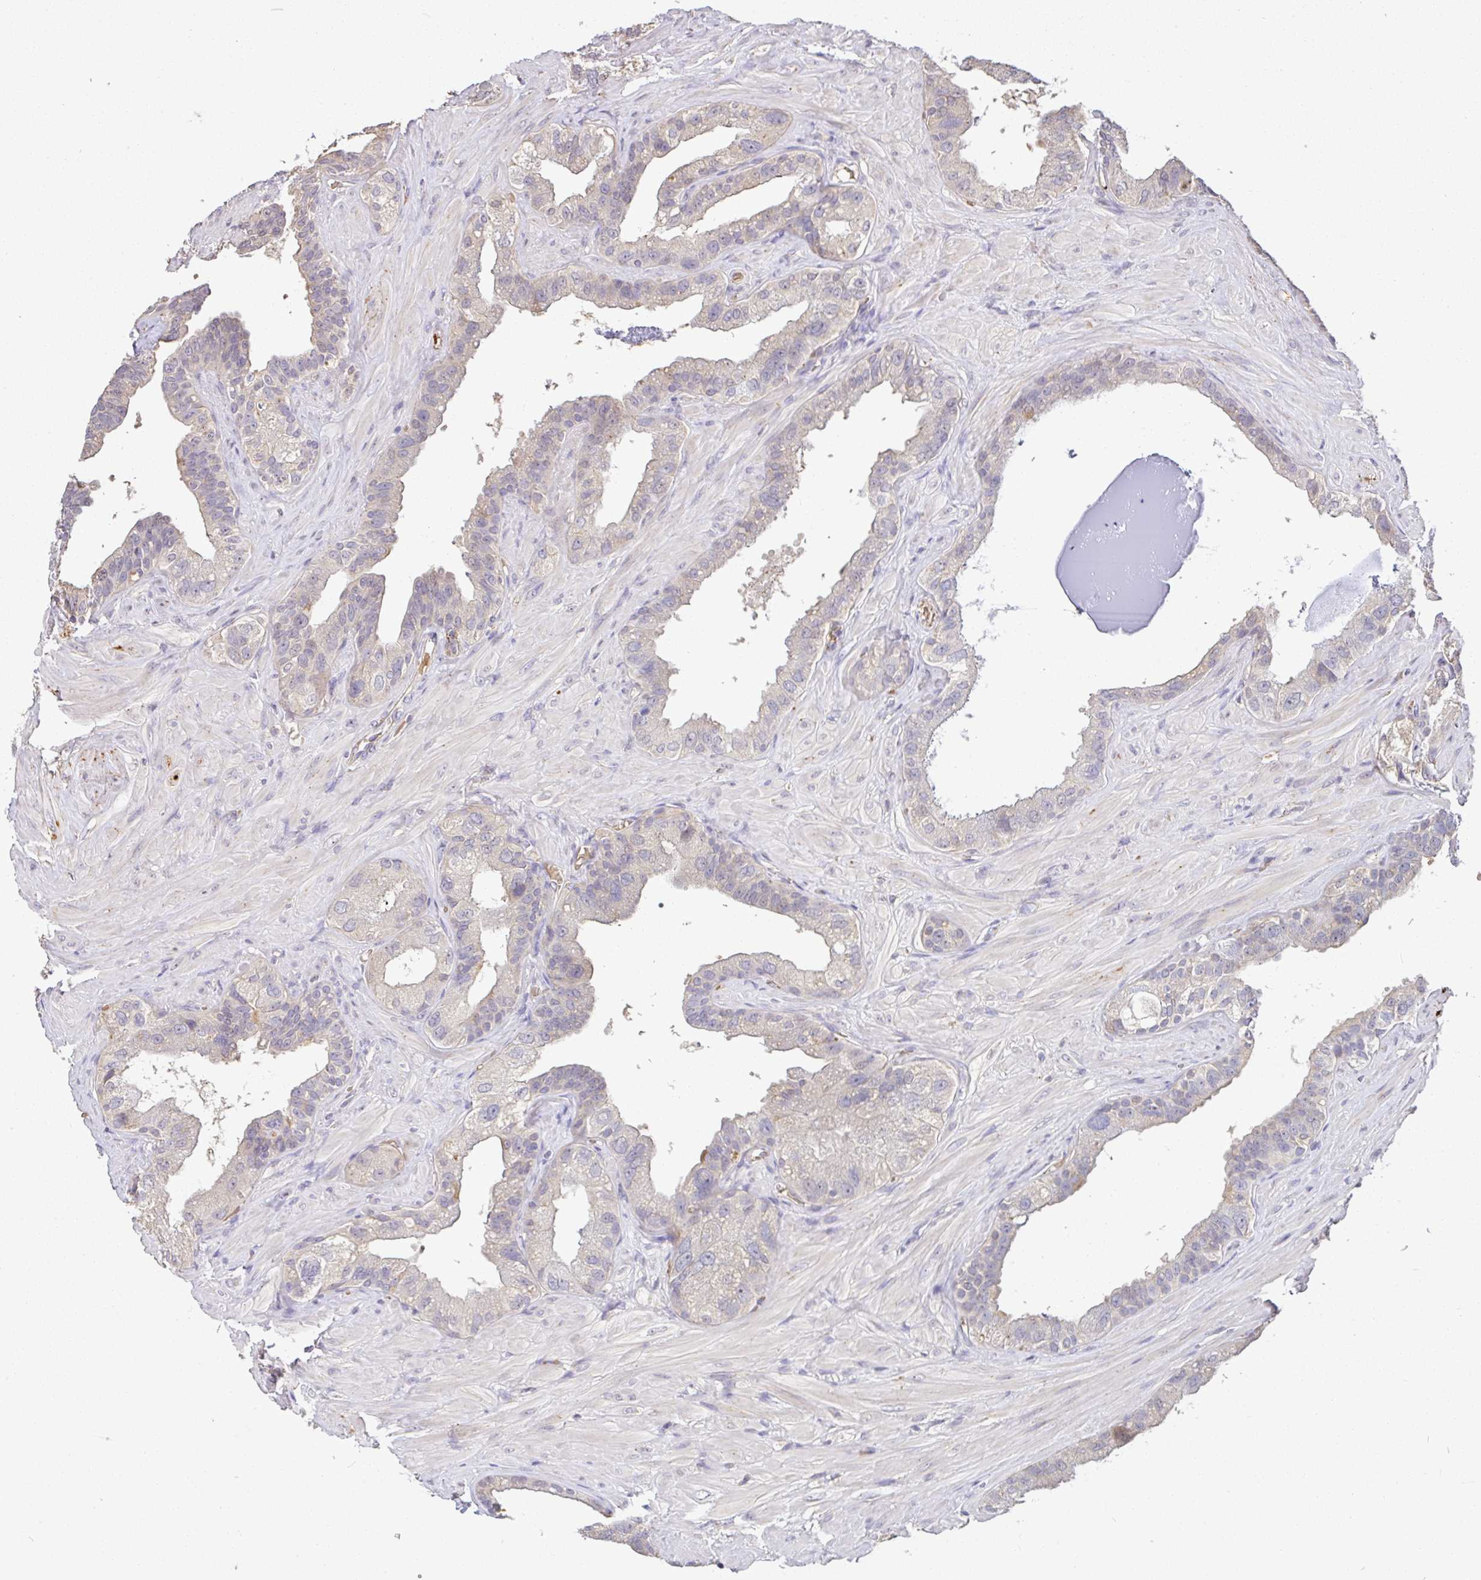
{"staining": {"intensity": "negative", "quantity": "none", "location": "none"}, "tissue": "seminal vesicle", "cell_type": "Glandular cells", "image_type": "normal", "snomed": [{"axis": "morphology", "description": "Normal tissue, NOS"}, {"axis": "topography", "description": "Seminal veicle"}, {"axis": "topography", "description": "Peripheral nerve tissue"}], "caption": "Micrograph shows no protein positivity in glandular cells of normal seminal vesicle.", "gene": "C1QTNF9B", "patient": {"sex": "male", "age": 76}}